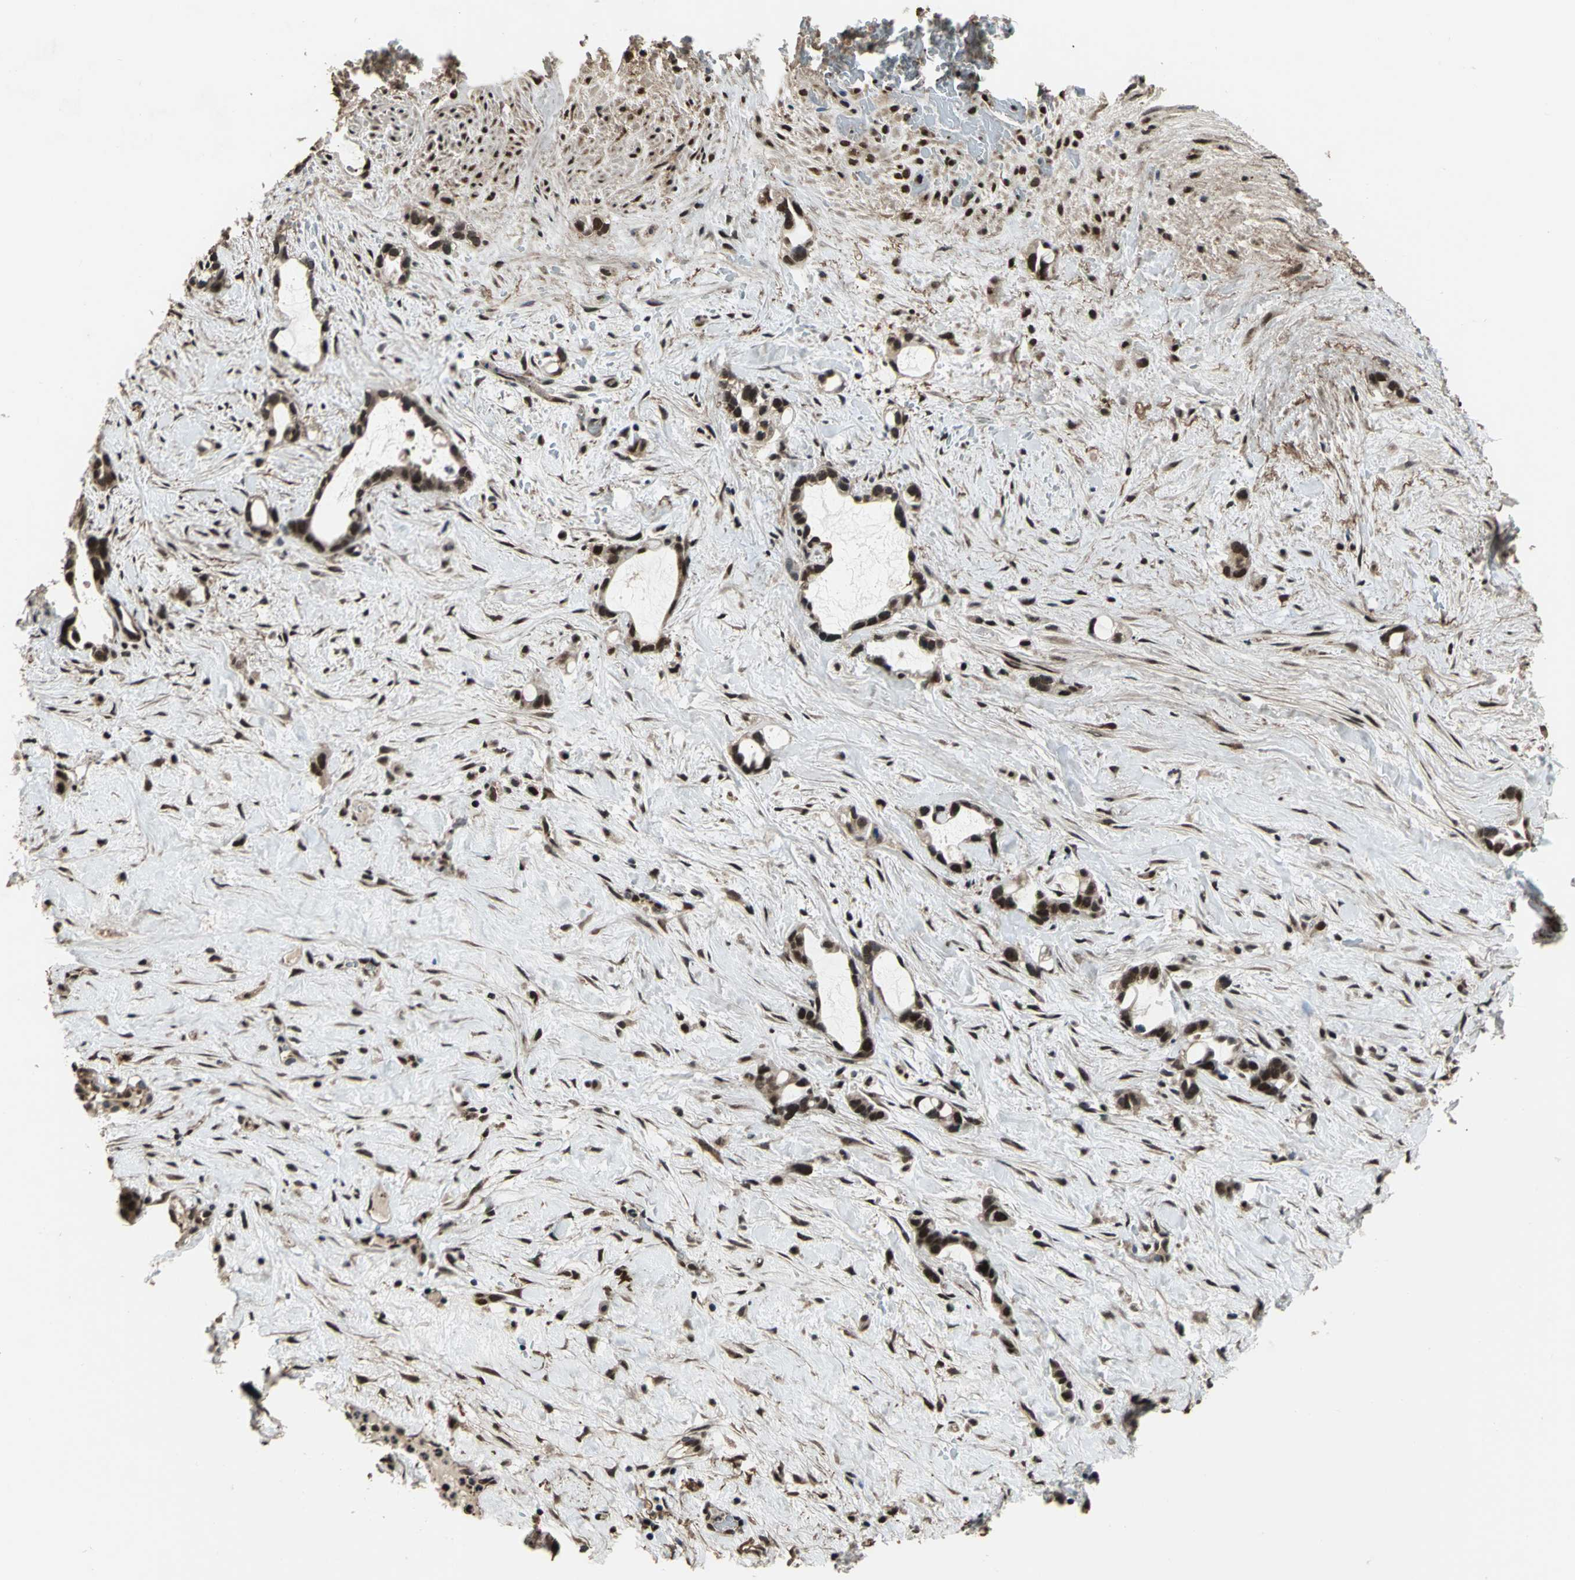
{"staining": {"intensity": "strong", "quantity": ">75%", "location": "nuclear"}, "tissue": "liver cancer", "cell_type": "Tumor cells", "image_type": "cancer", "snomed": [{"axis": "morphology", "description": "Cholangiocarcinoma"}, {"axis": "topography", "description": "Liver"}], "caption": "Tumor cells exhibit strong nuclear expression in approximately >75% of cells in liver cancer (cholangiocarcinoma).", "gene": "MIS18BP1", "patient": {"sex": "female", "age": 65}}